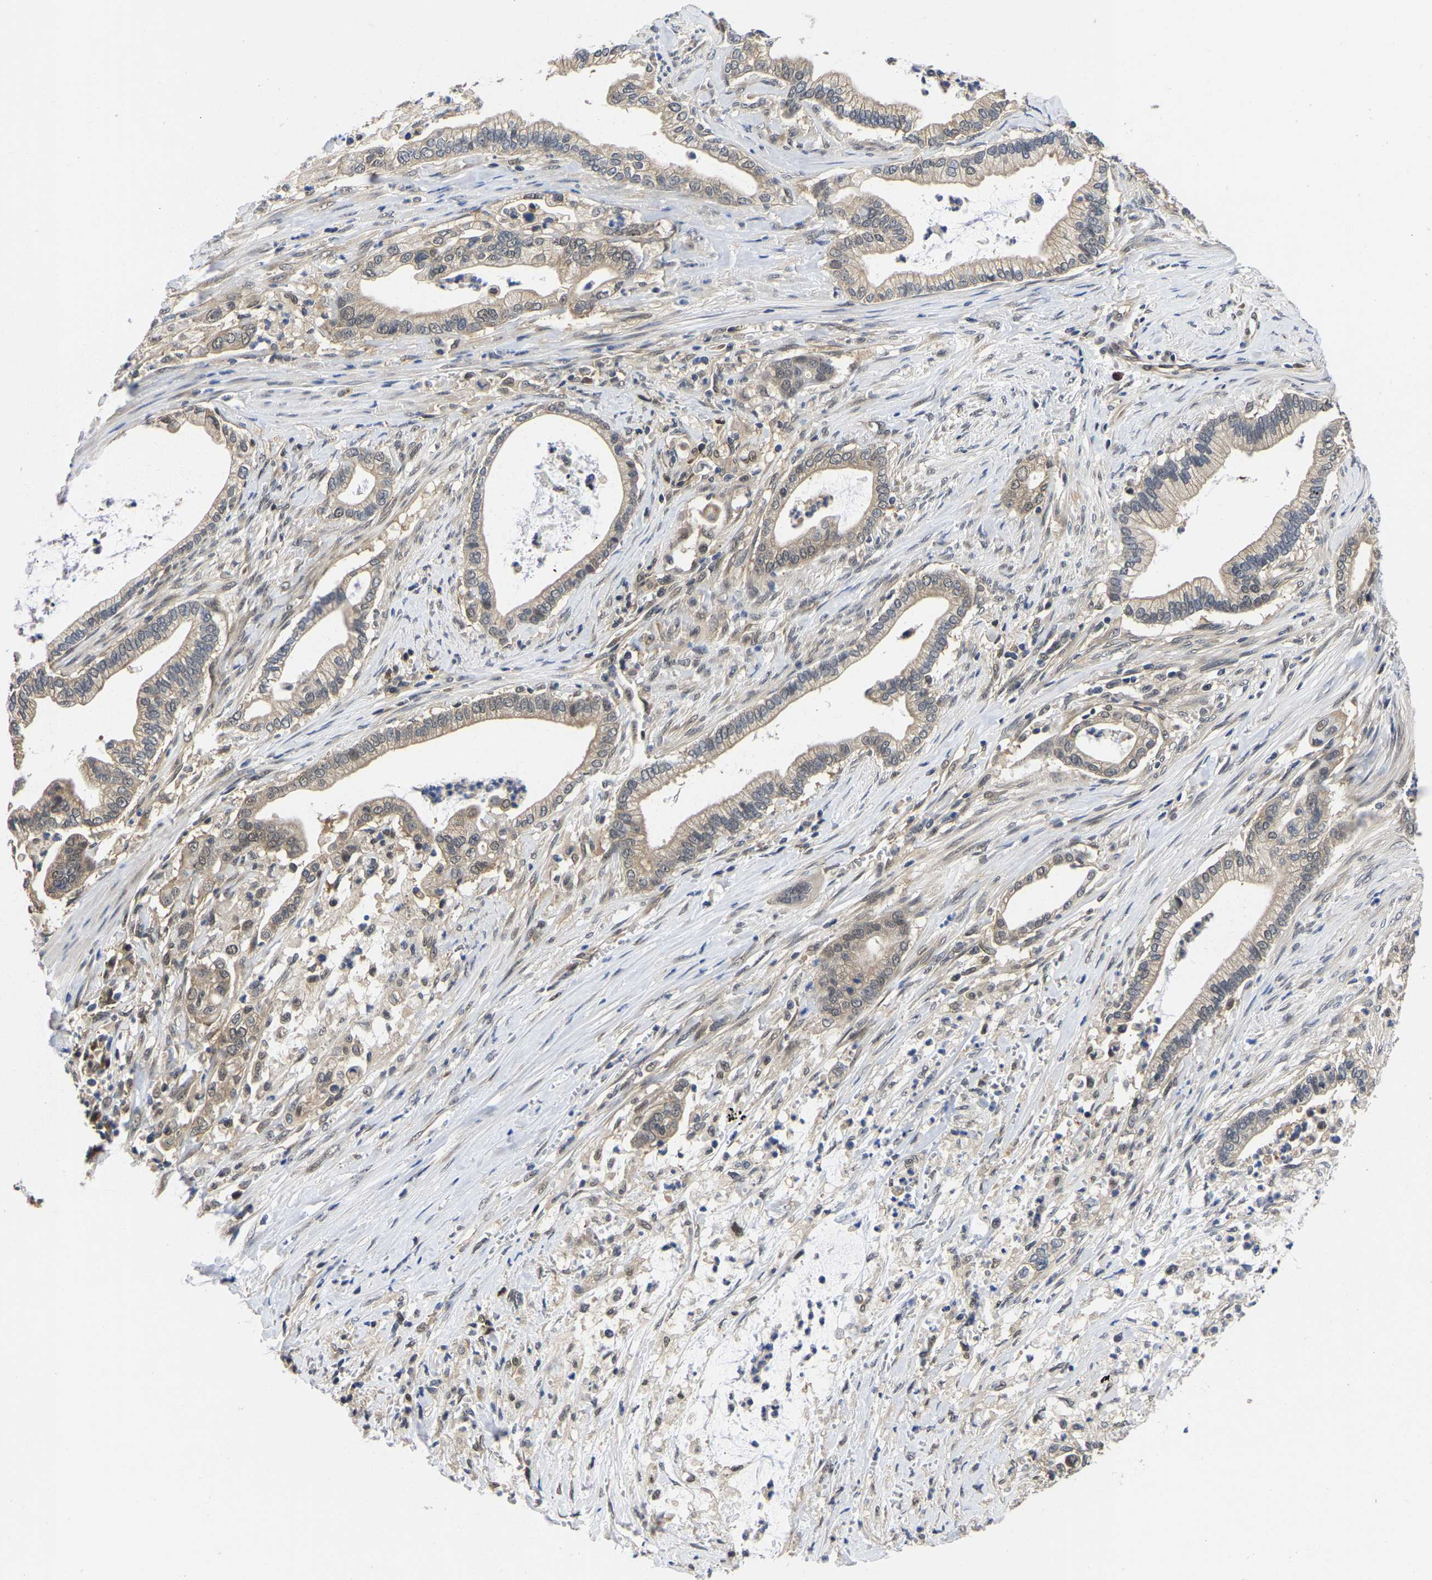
{"staining": {"intensity": "weak", "quantity": ">75%", "location": "cytoplasmic/membranous"}, "tissue": "pancreatic cancer", "cell_type": "Tumor cells", "image_type": "cancer", "snomed": [{"axis": "morphology", "description": "Adenocarcinoma, NOS"}, {"axis": "topography", "description": "Pancreas"}], "caption": "Immunohistochemistry (IHC) of adenocarcinoma (pancreatic) displays low levels of weak cytoplasmic/membranous expression in about >75% of tumor cells.", "gene": "MCOLN2", "patient": {"sex": "male", "age": 69}}